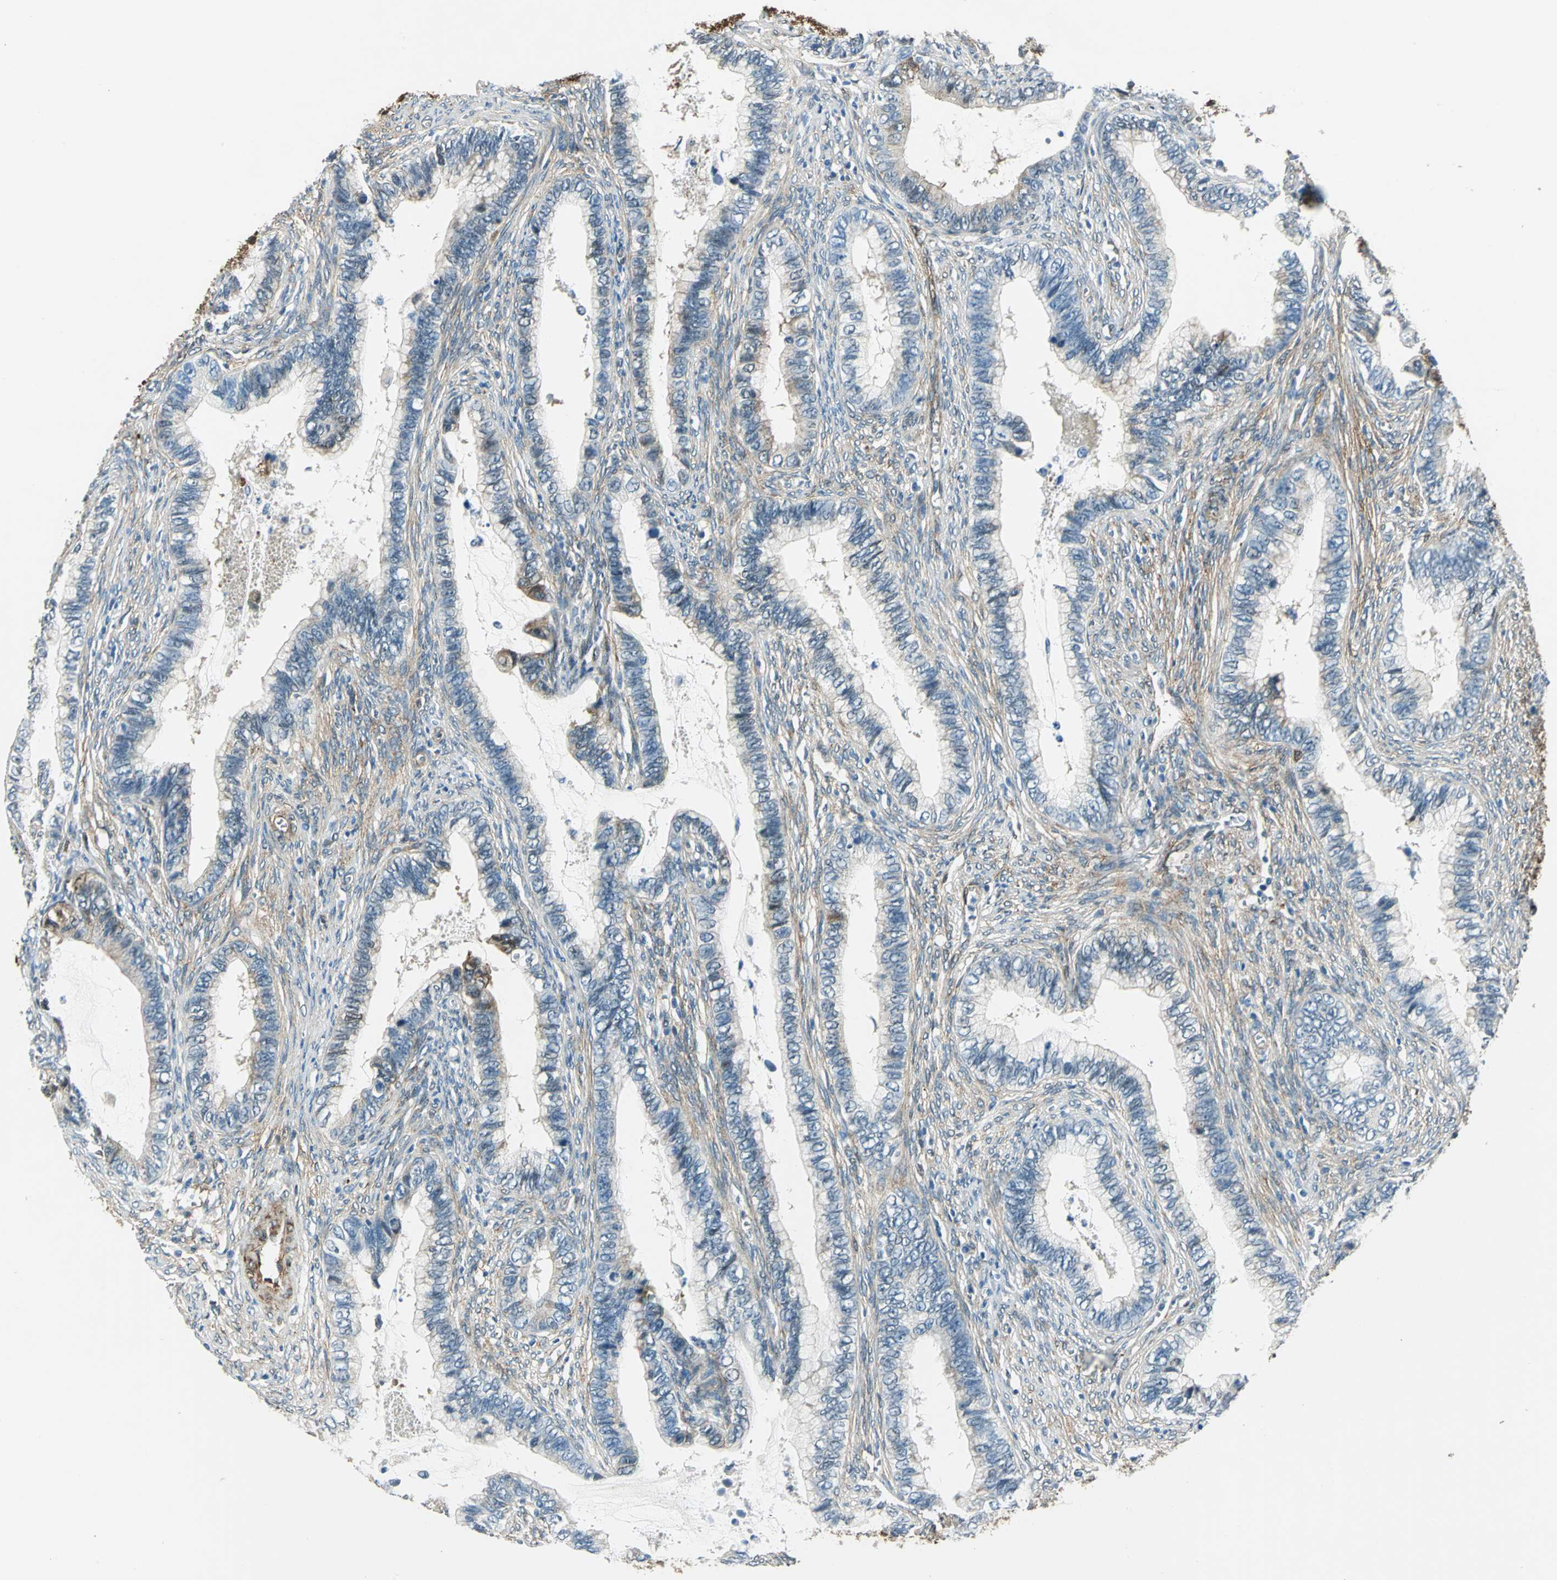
{"staining": {"intensity": "weak", "quantity": "<25%", "location": "cytoplasmic/membranous"}, "tissue": "cervical cancer", "cell_type": "Tumor cells", "image_type": "cancer", "snomed": [{"axis": "morphology", "description": "Adenocarcinoma, NOS"}, {"axis": "topography", "description": "Cervix"}], "caption": "The histopathology image demonstrates no staining of tumor cells in adenocarcinoma (cervical).", "gene": "HSPB1", "patient": {"sex": "female", "age": 44}}